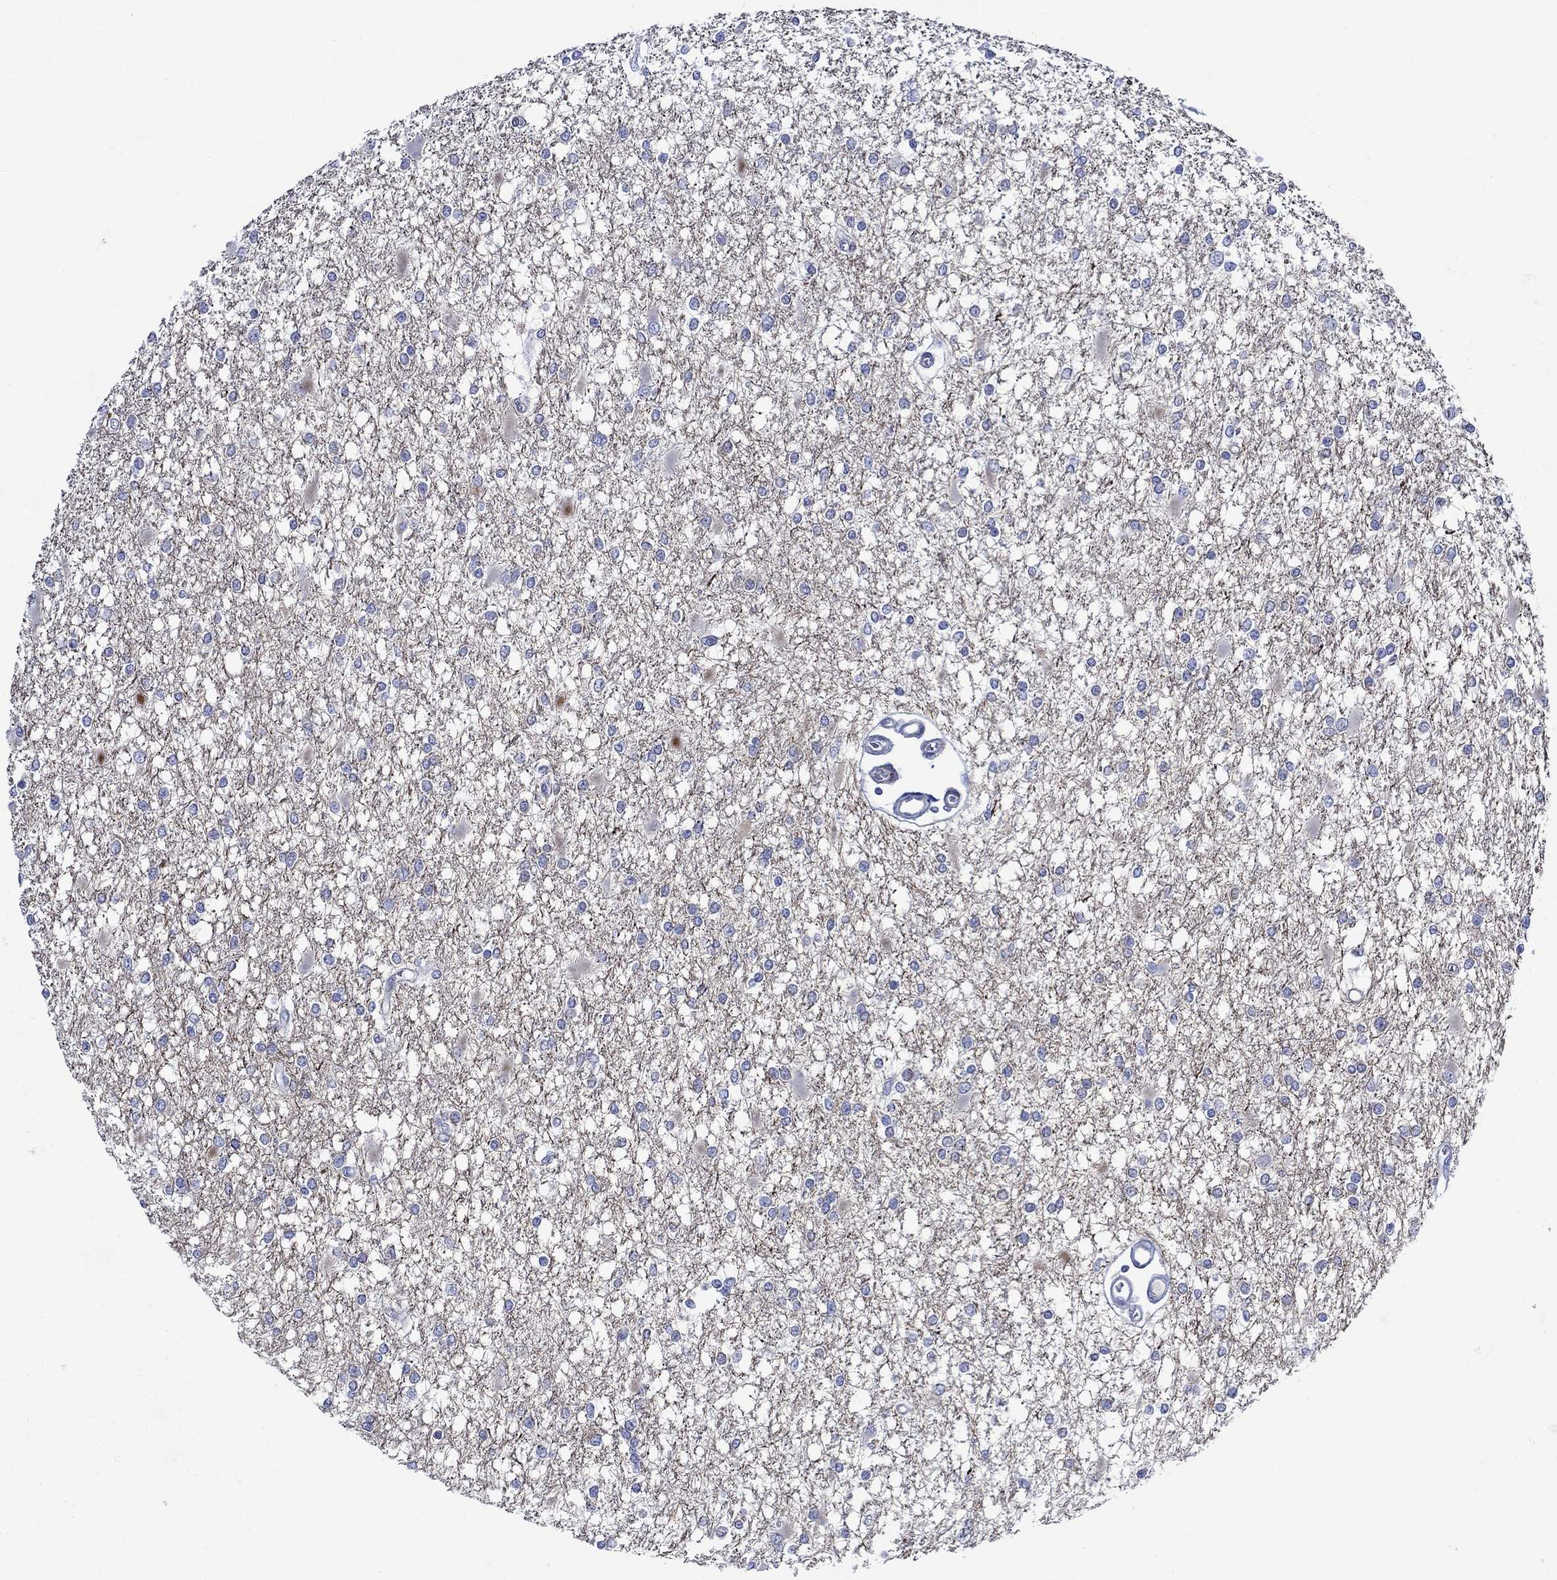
{"staining": {"intensity": "negative", "quantity": "none", "location": "none"}, "tissue": "glioma", "cell_type": "Tumor cells", "image_type": "cancer", "snomed": [{"axis": "morphology", "description": "Glioma, malignant, High grade"}, {"axis": "topography", "description": "Cerebral cortex"}], "caption": "Immunohistochemistry photomicrograph of neoplastic tissue: human glioma stained with DAB (3,3'-diaminobenzidine) displays no significant protein staining in tumor cells. The staining is performed using DAB (3,3'-diaminobenzidine) brown chromogen with nuclei counter-stained in using hematoxylin.", "gene": "KSR2", "patient": {"sex": "male", "age": 79}}